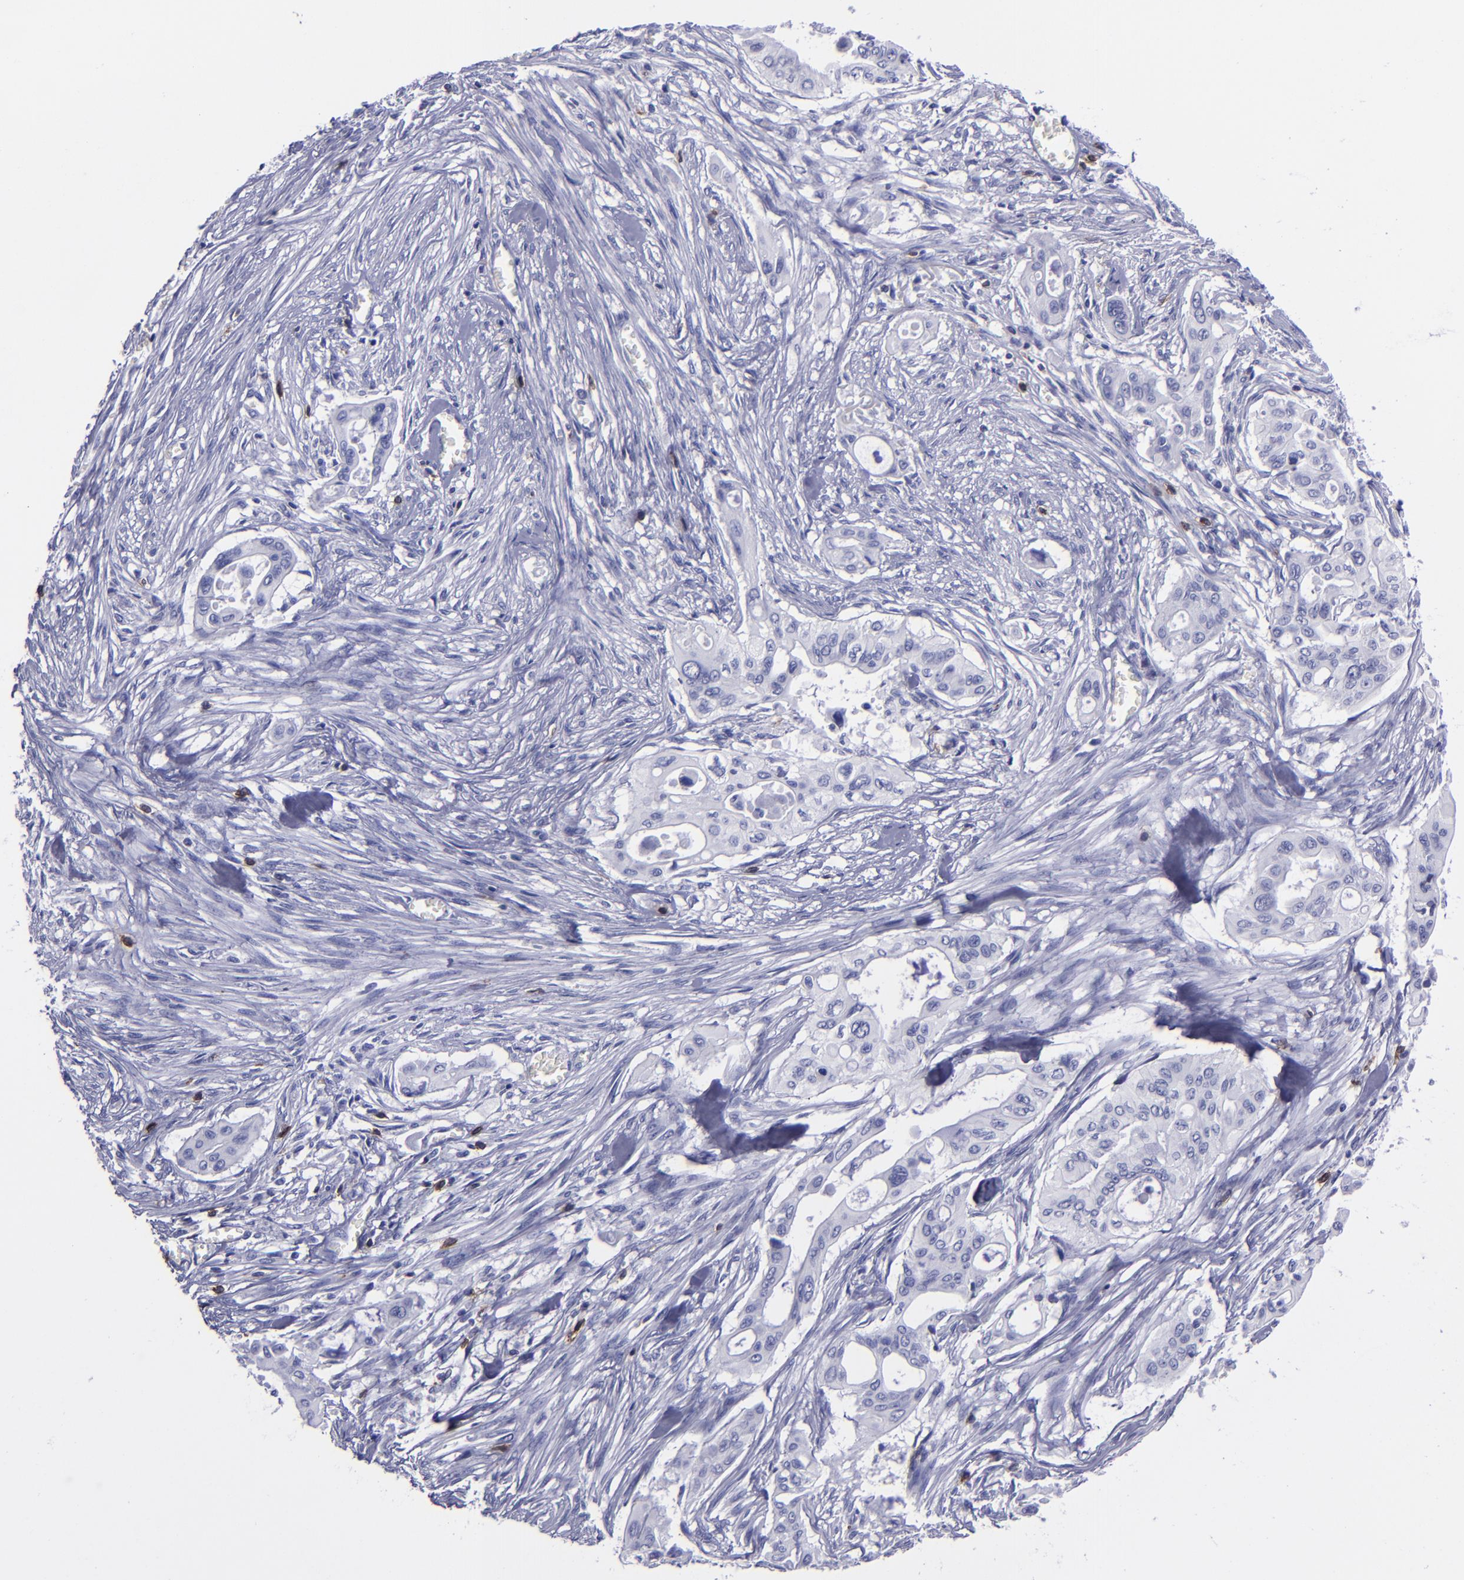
{"staining": {"intensity": "negative", "quantity": "none", "location": "none"}, "tissue": "pancreatic cancer", "cell_type": "Tumor cells", "image_type": "cancer", "snomed": [{"axis": "morphology", "description": "Adenocarcinoma, NOS"}, {"axis": "topography", "description": "Pancreas"}], "caption": "An immunohistochemistry (IHC) photomicrograph of adenocarcinoma (pancreatic) is shown. There is no staining in tumor cells of adenocarcinoma (pancreatic). Nuclei are stained in blue.", "gene": "CD6", "patient": {"sex": "male", "age": 77}}